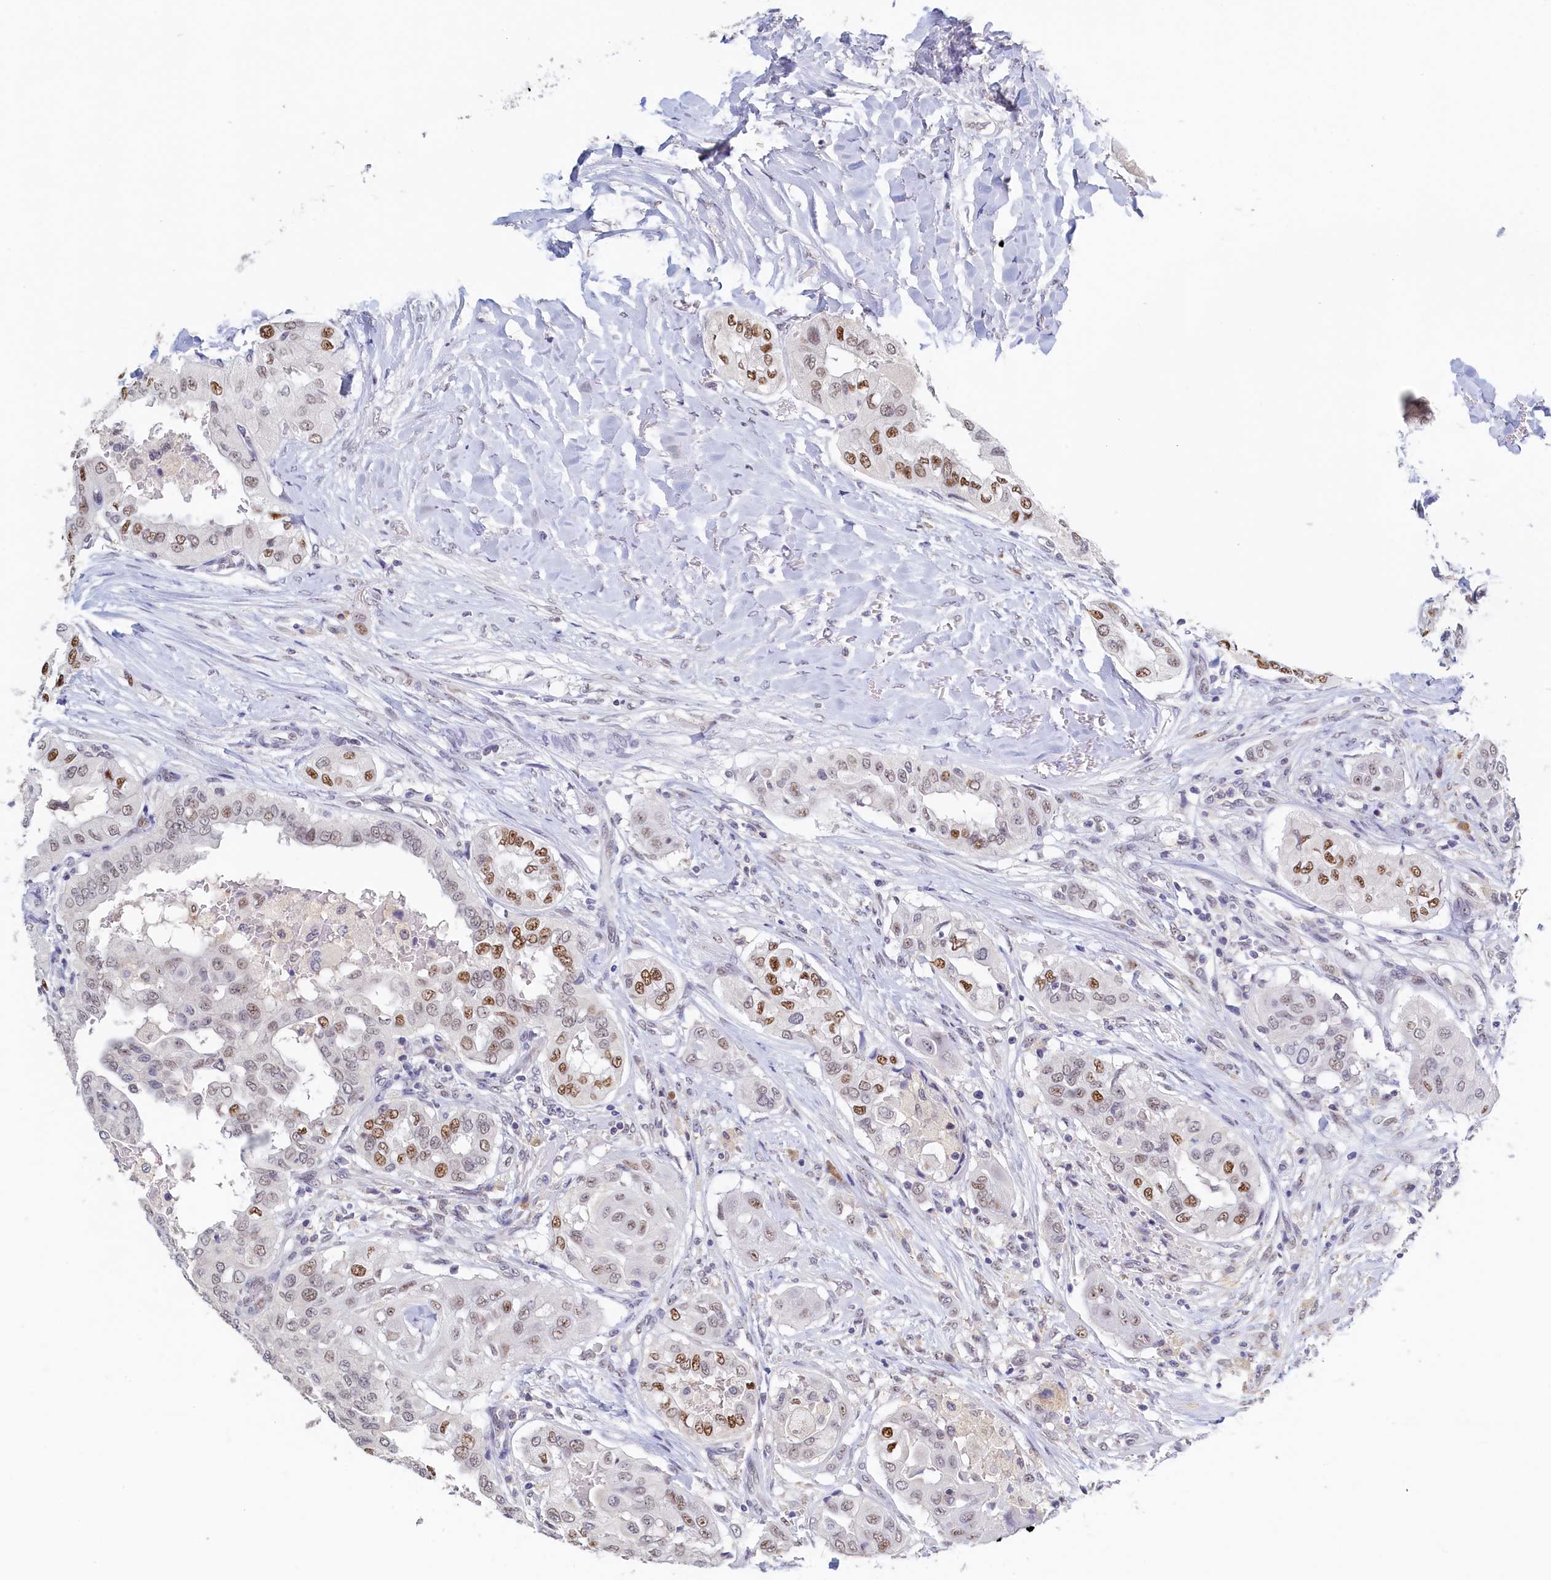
{"staining": {"intensity": "moderate", "quantity": "<25%", "location": "nuclear"}, "tissue": "thyroid cancer", "cell_type": "Tumor cells", "image_type": "cancer", "snomed": [{"axis": "morphology", "description": "Papillary adenocarcinoma, NOS"}, {"axis": "topography", "description": "Thyroid gland"}], "caption": "A brown stain highlights moderate nuclear positivity of a protein in thyroid cancer (papillary adenocarcinoma) tumor cells.", "gene": "MOSPD3", "patient": {"sex": "female", "age": 59}}